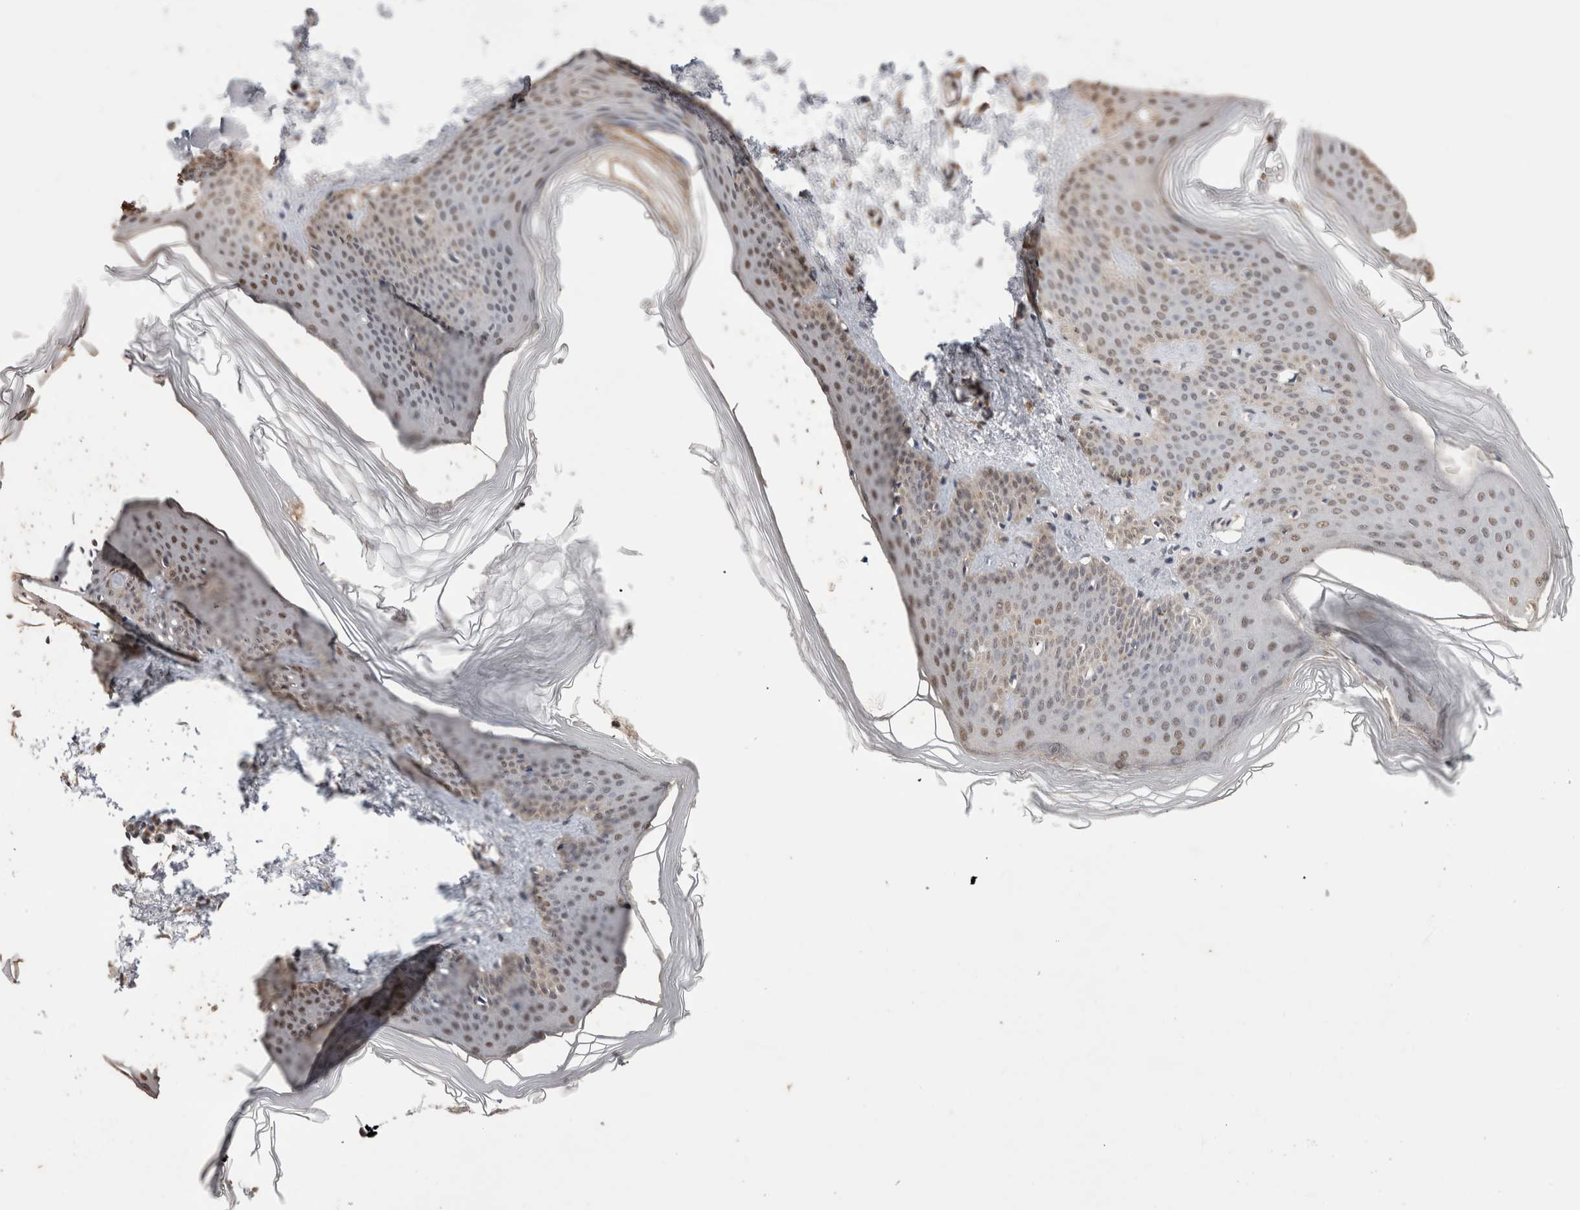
{"staining": {"intensity": "negative", "quantity": "none", "location": "none"}, "tissue": "skin", "cell_type": "Fibroblasts", "image_type": "normal", "snomed": [{"axis": "morphology", "description": "Normal tissue, NOS"}, {"axis": "topography", "description": "Skin"}], "caption": "The image demonstrates no staining of fibroblasts in unremarkable skin. (DAB IHC visualized using brightfield microscopy, high magnification).", "gene": "GRK5", "patient": {"sex": "female", "age": 27}}